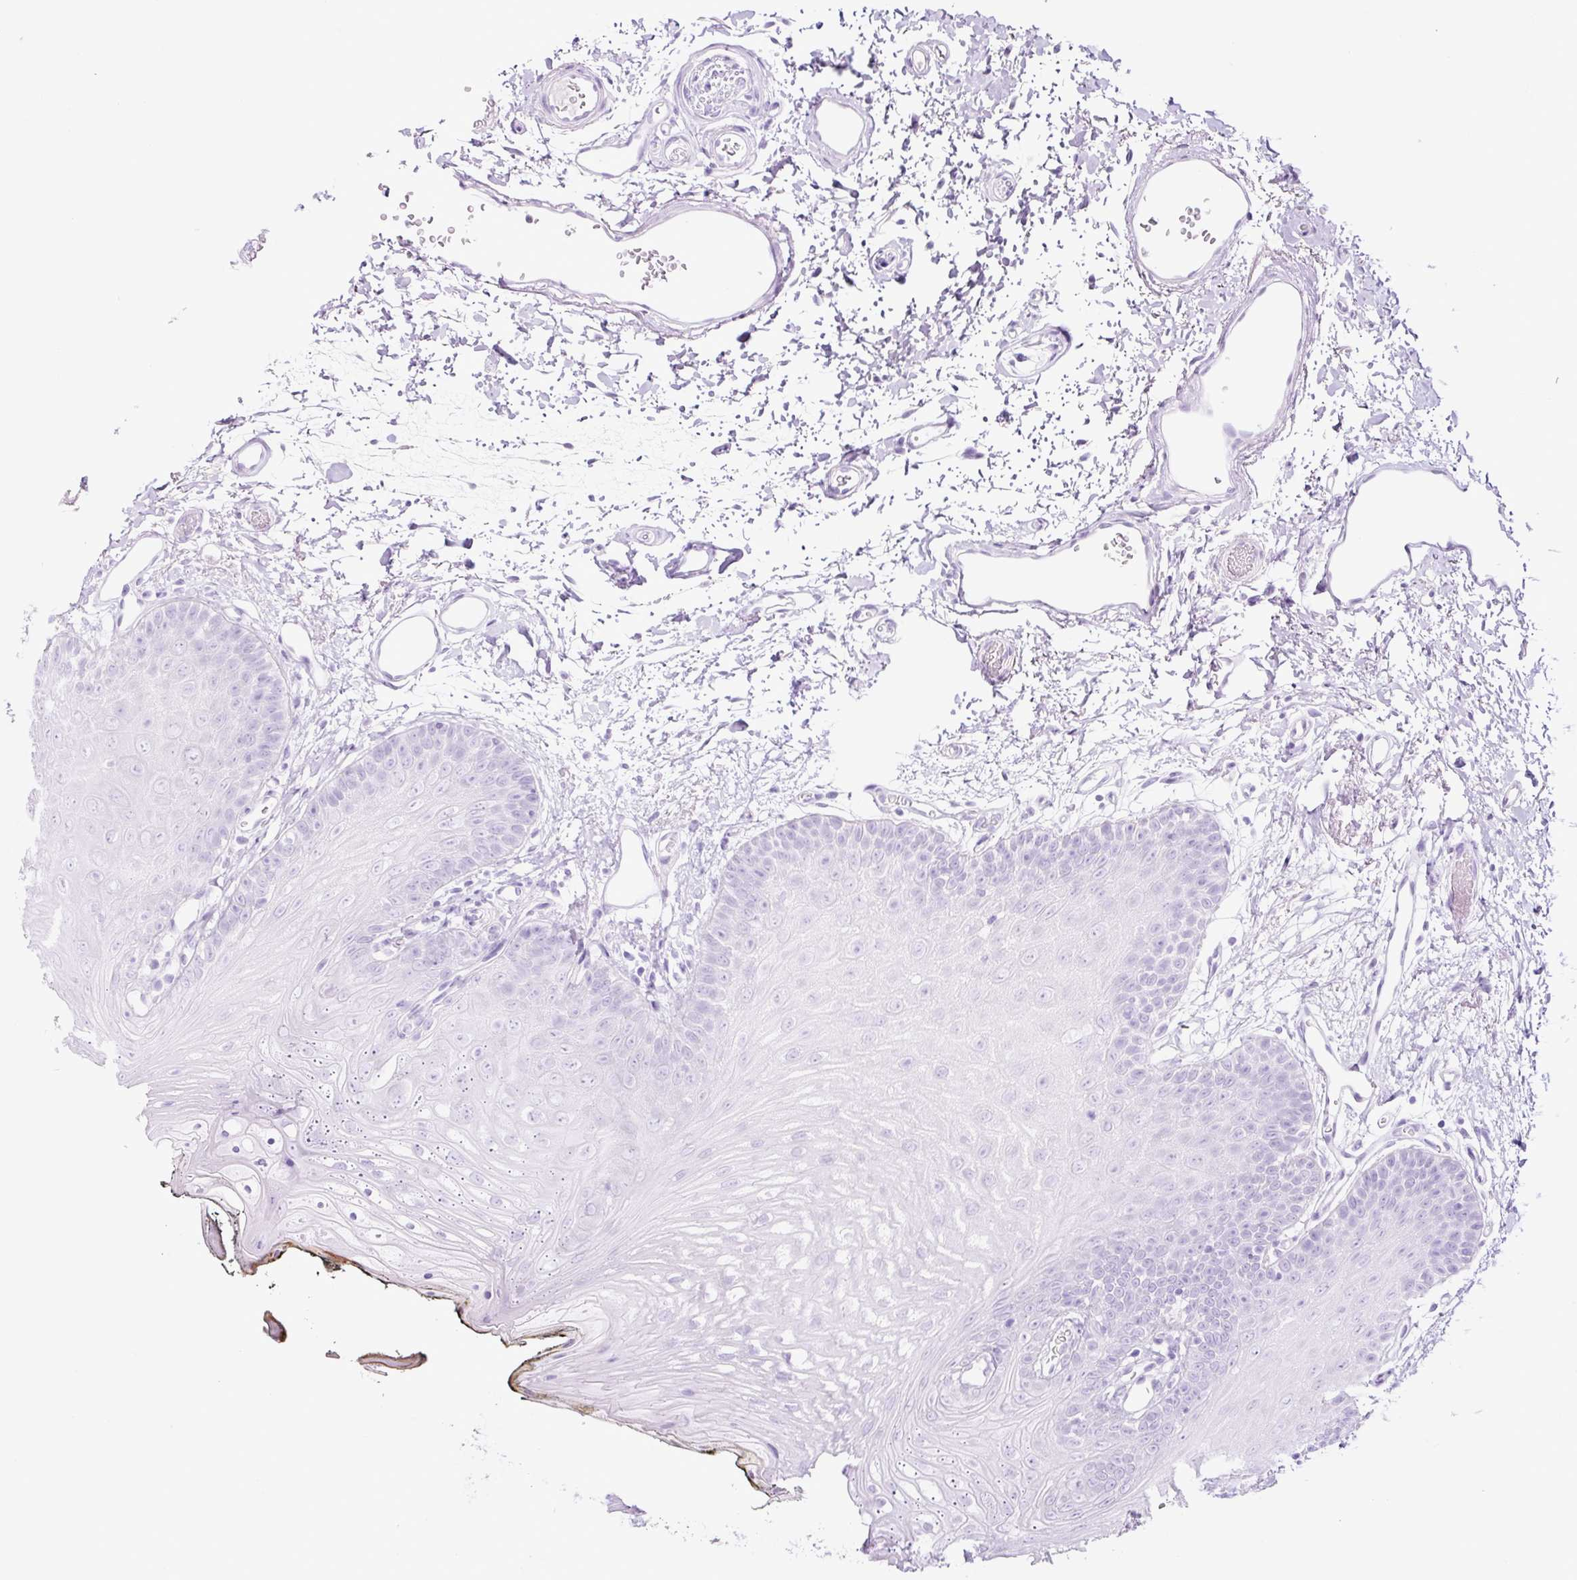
{"staining": {"intensity": "negative", "quantity": "none", "location": "none"}, "tissue": "oral mucosa", "cell_type": "Squamous epithelial cells", "image_type": "normal", "snomed": [{"axis": "morphology", "description": "Normal tissue, NOS"}, {"axis": "morphology", "description": "Squamous cell carcinoma, NOS"}, {"axis": "topography", "description": "Oral tissue"}, {"axis": "topography", "description": "Head-Neck"}], "caption": "There is no significant staining in squamous epithelial cells of oral mucosa. Brightfield microscopy of immunohistochemistry stained with DAB (3,3'-diaminobenzidine) (brown) and hematoxylin (blue), captured at high magnification.", "gene": "RNF212B", "patient": {"sex": "female", "age": 81}}